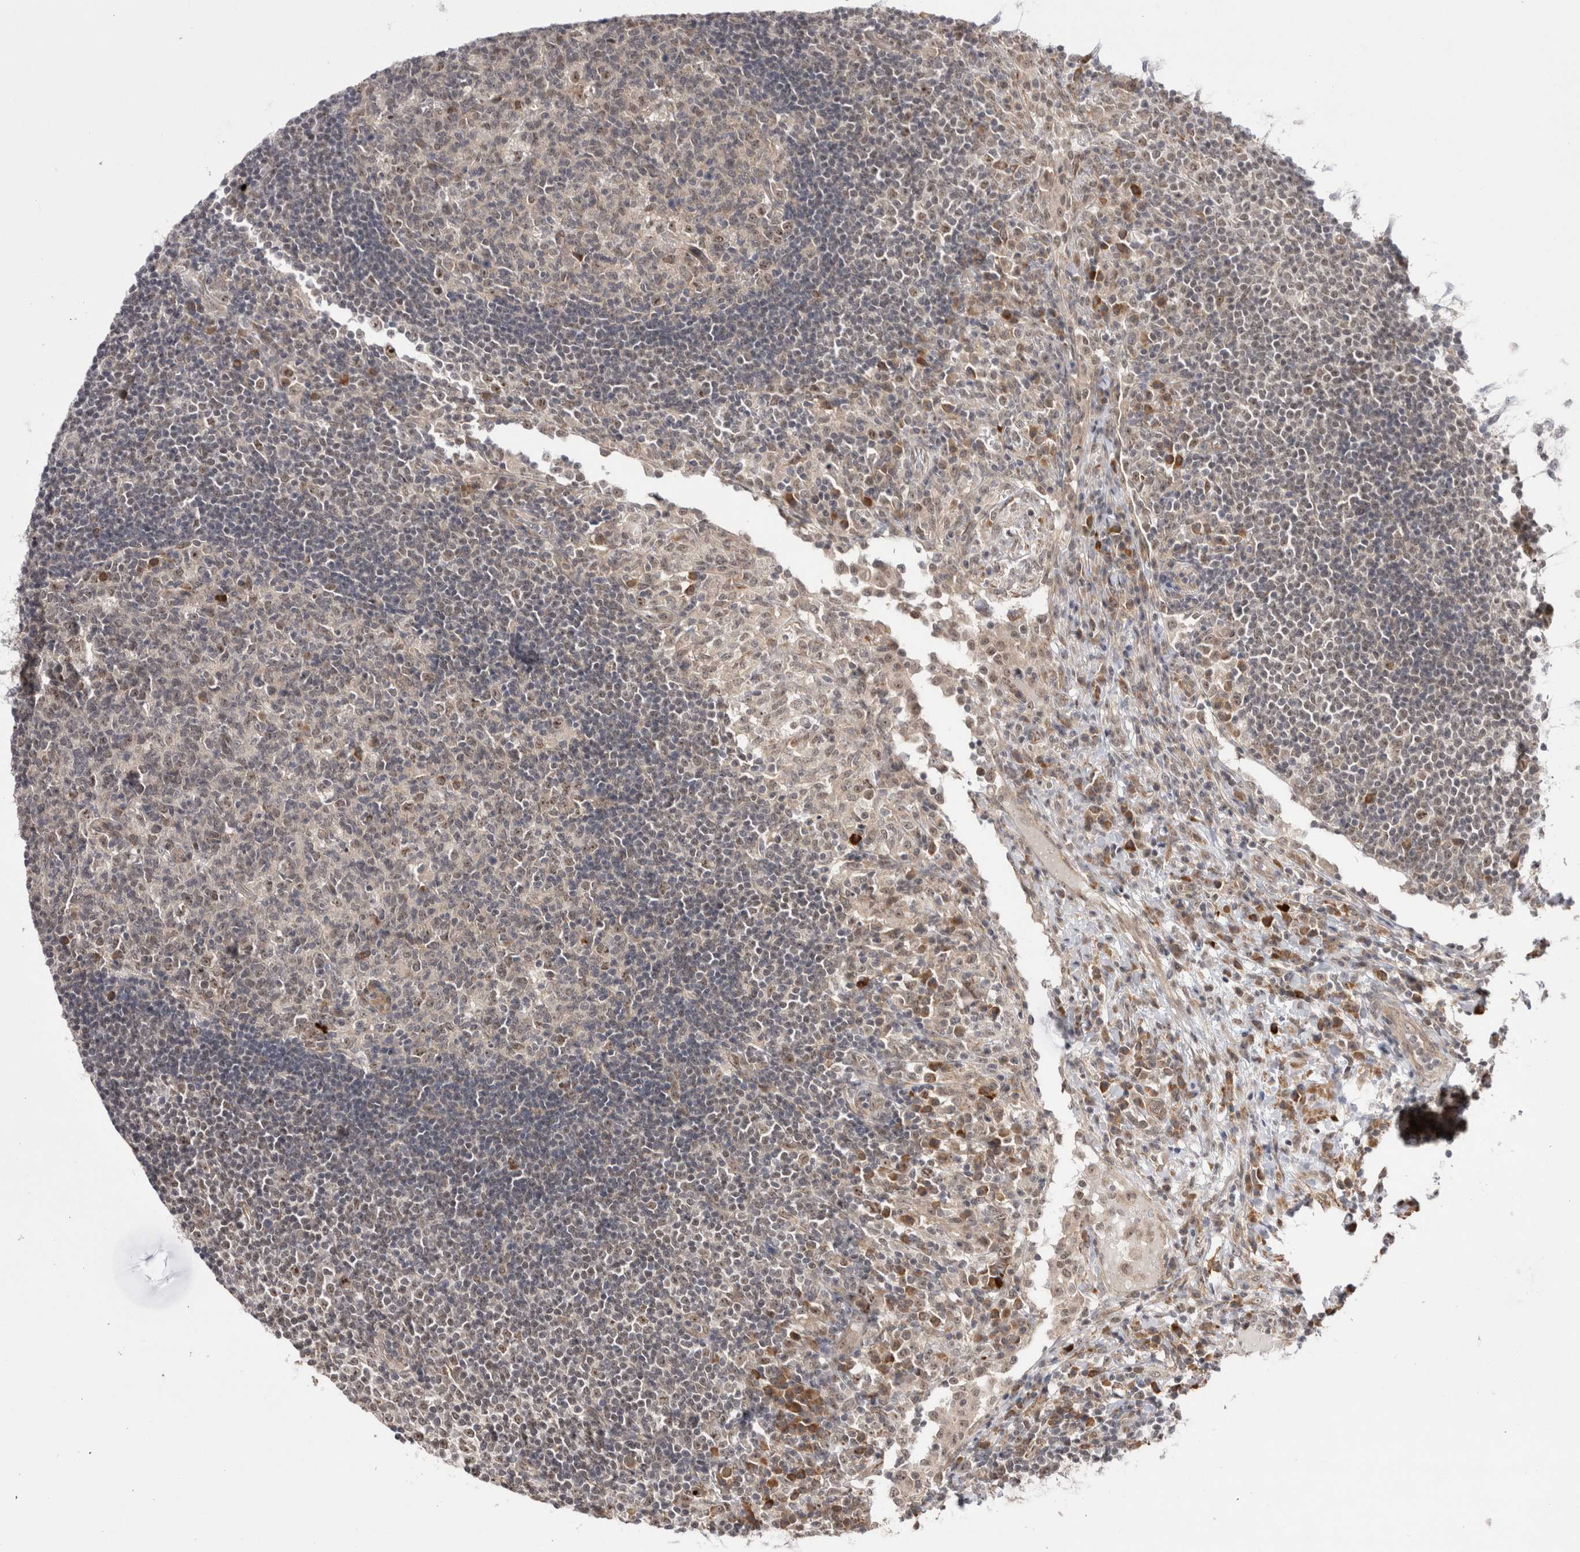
{"staining": {"intensity": "weak", "quantity": "25%-75%", "location": "nuclear"}, "tissue": "lymph node", "cell_type": "Germinal center cells", "image_type": "normal", "snomed": [{"axis": "morphology", "description": "Normal tissue, NOS"}, {"axis": "topography", "description": "Lymph node"}], "caption": "A low amount of weak nuclear positivity is seen in approximately 25%-75% of germinal center cells in benign lymph node. (Stains: DAB in brown, nuclei in blue, Microscopy: brightfield microscopy at high magnification).", "gene": "EXOSC4", "patient": {"sex": "female", "age": 53}}